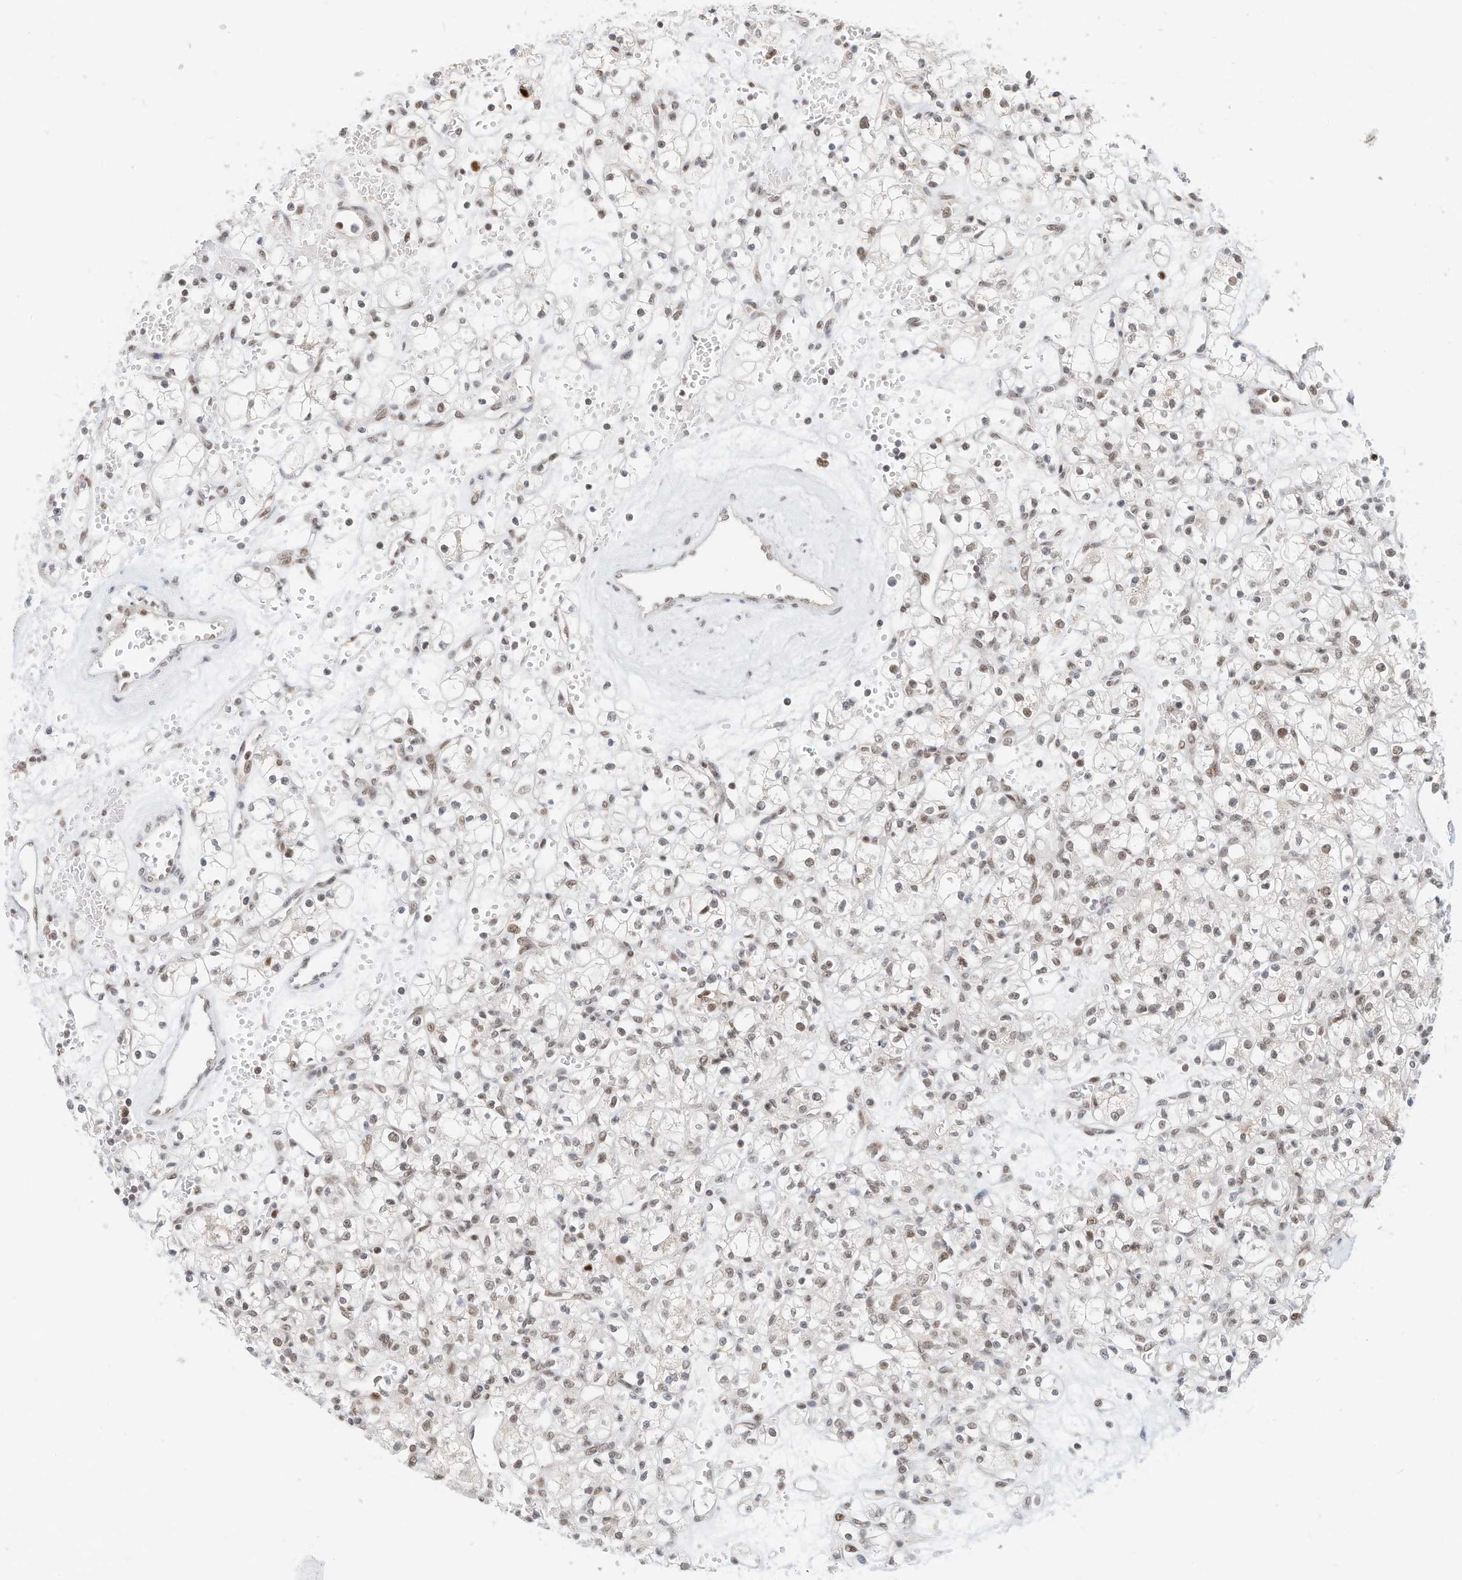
{"staining": {"intensity": "weak", "quantity": "<25%", "location": "nuclear"}, "tissue": "renal cancer", "cell_type": "Tumor cells", "image_type": "cancer", "snomed": [{"axis": "morphology", "description": "Adenocarcinoma, NOS"}, {"axis": "topography", "description": "Kidney"}], "caption": "A micrograph of human renal cancer (adenocarcinoma) is negative for staining in tumor cells. The staining is performed using DAB (3,3'-diaminobenzidine) brown chromogen with nuclei counter-stained in using hematoxylin.", "gene": "OGT", "patient": {"sex": "female", "age": 59}}